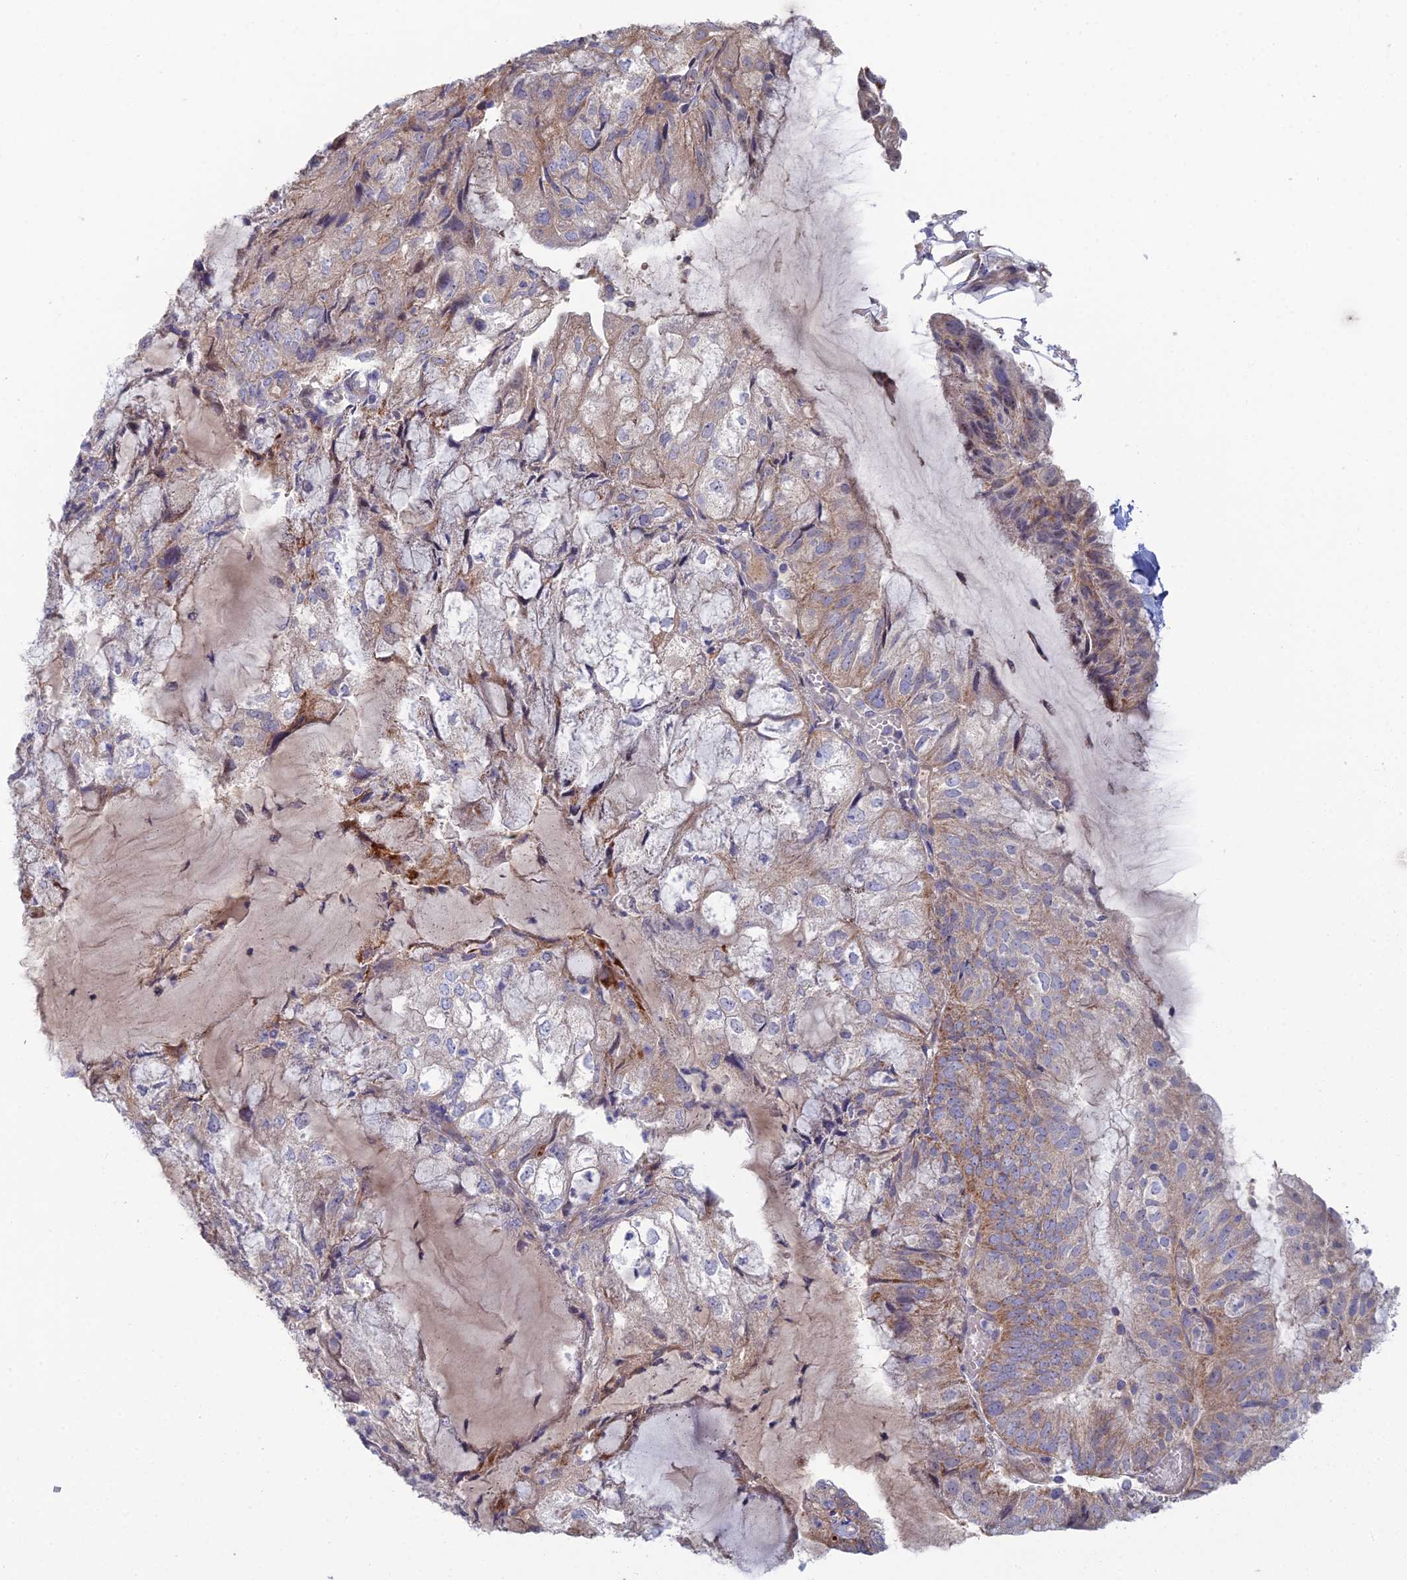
{"staining": {"intensity": "weak", "quantity": "25%-75%", "location": "cytoplasmic/membranous"}, "tissue": "endometrial cancer", "cell_type": "Tumor cells", "image_type": "cancer", "snomed": [{"axis": "morphology", "description": "Adenocarcinoma, NOS"}, {"axis": "topography", "description": "Endometrium"}], "caption": "Protein analysis of endometrial cancer (adenocarcinoma) tissue exhibits weak cytoplasmic/membranous positivity in about 25%-75% of tumor cells.", "gene": "ARL16", "patient": {"sex": "female", "age": 81}}